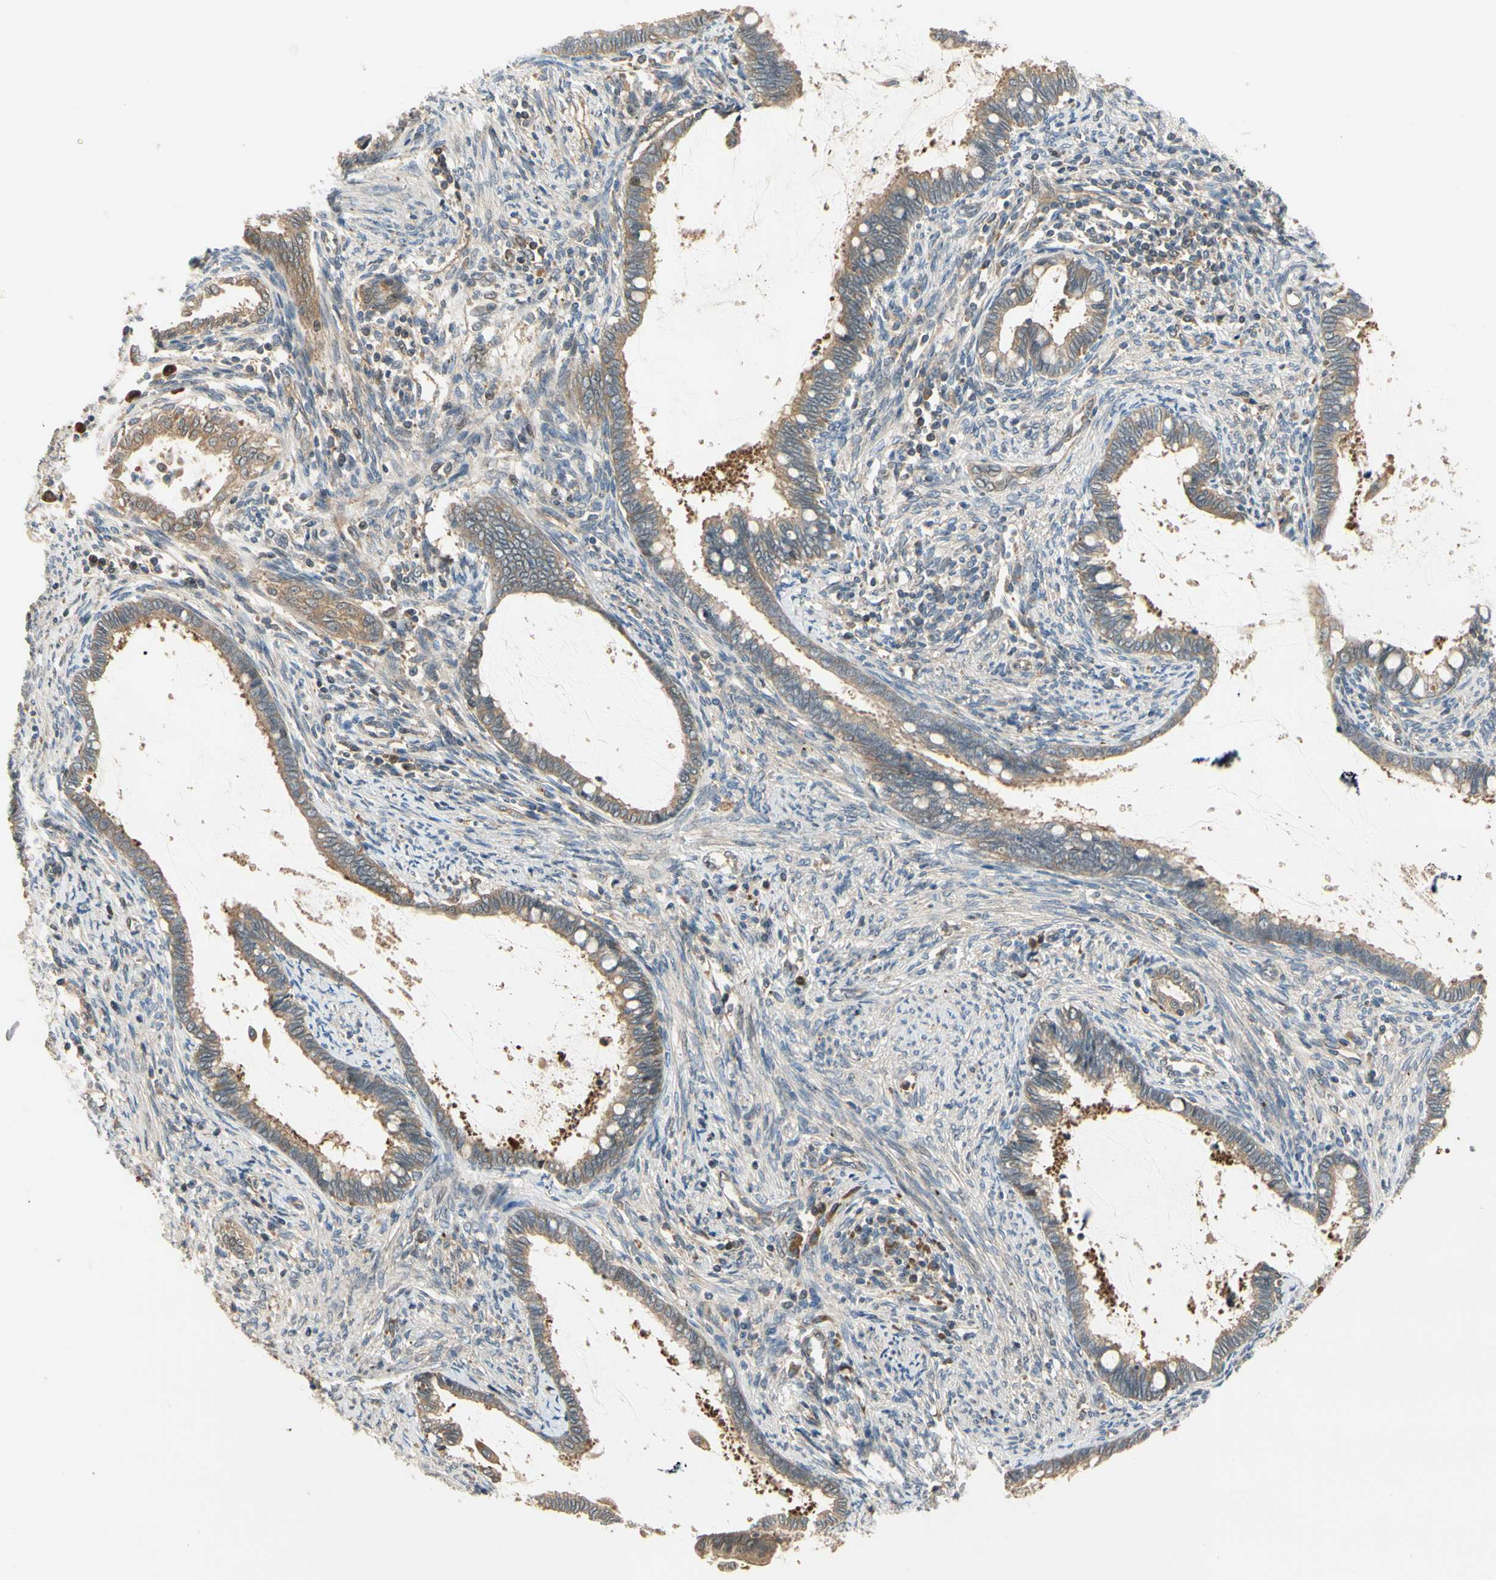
{"staining": {"intensity": "moderate", "quantity": ">75%", "location": "cytoplasmic/membranous"}, "tissue": "cervical cancer", "cell_type": "Tumor cells", "image_type": "cancer", "snomed": [{"axis": "morphology", "description": "Adenocarcinoma, NOS"}, {"axis": "topography", "description": "Cervix"}], "caption": "This micrograph reveals immunohistochemistry (IHC) staining of human cervical adenocarcinoma, with medium moderate cytoplasmic/membranous expression in approximately >75% of tumor cells.", "gene": "TDRP", "patient": {"sex": "female", "age": 44}}